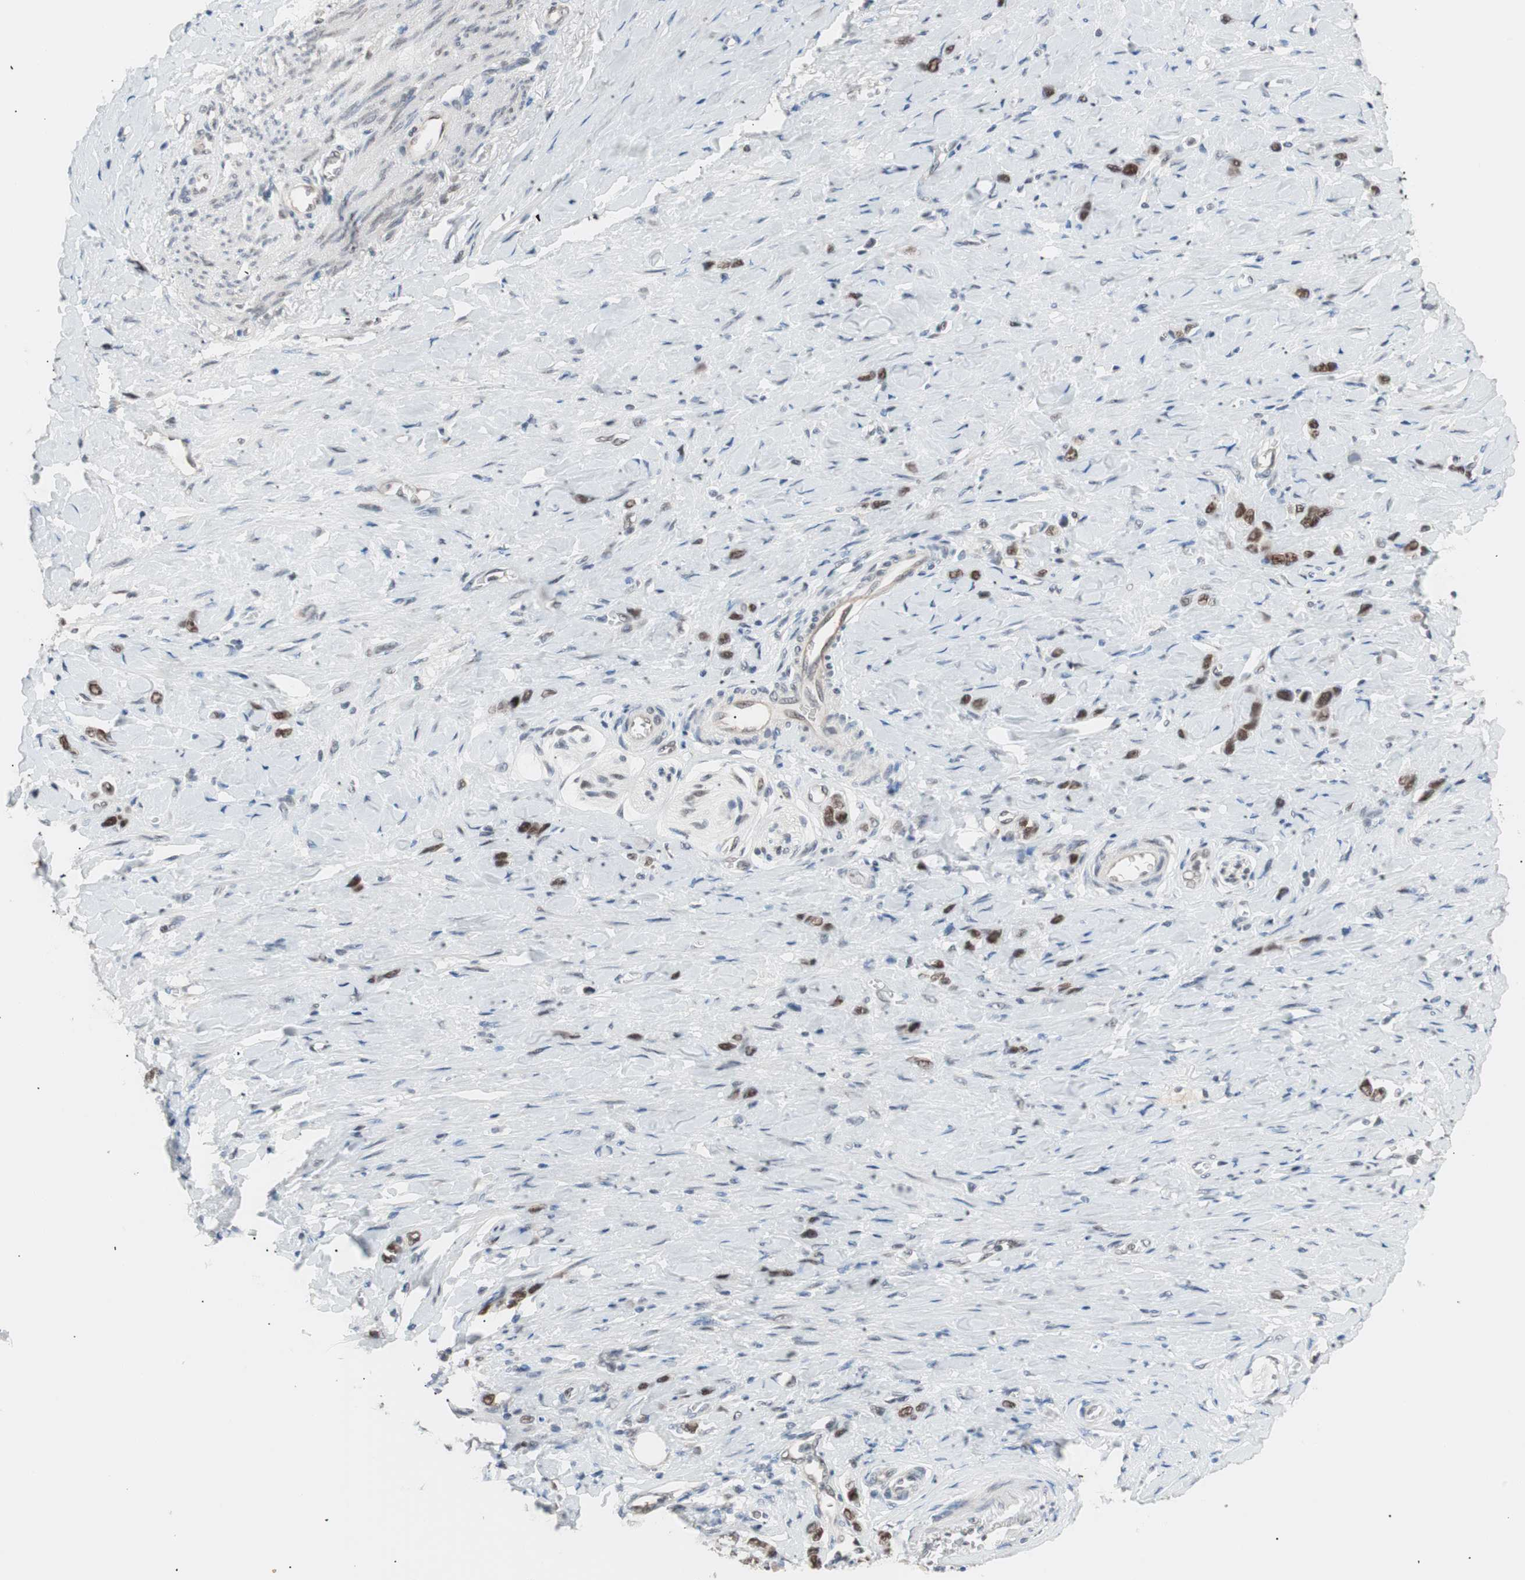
{"staining": {"intensity": "strong", "quantity": ">75%", "location": "nuclear"}, "tissue": "stomach cancer", "cell_type": "Tumor cells", "image_type": "cancer", "snomed": [{"axis": "morphology", "description": "Normal tissue, NOS"}, {"axis": "morphology", "description": "Adenocarcinoma, NOS"}, {"axis": "morphology", "description": "Adenocarcinoma, High grade"}, {"axis": "topography", "description": "Stomach, upper"}, {"axis": "topography", "description": "Stomach"}], "caption": "A histopathology image showing strong nuclear positivity in about >75% of tumor cells in stomach high-grade adenocarcinoma, as visualized by brown immunohistochemical staining.", "gene": "LIG3", "patient": {"sex": "female", "age": 65}}